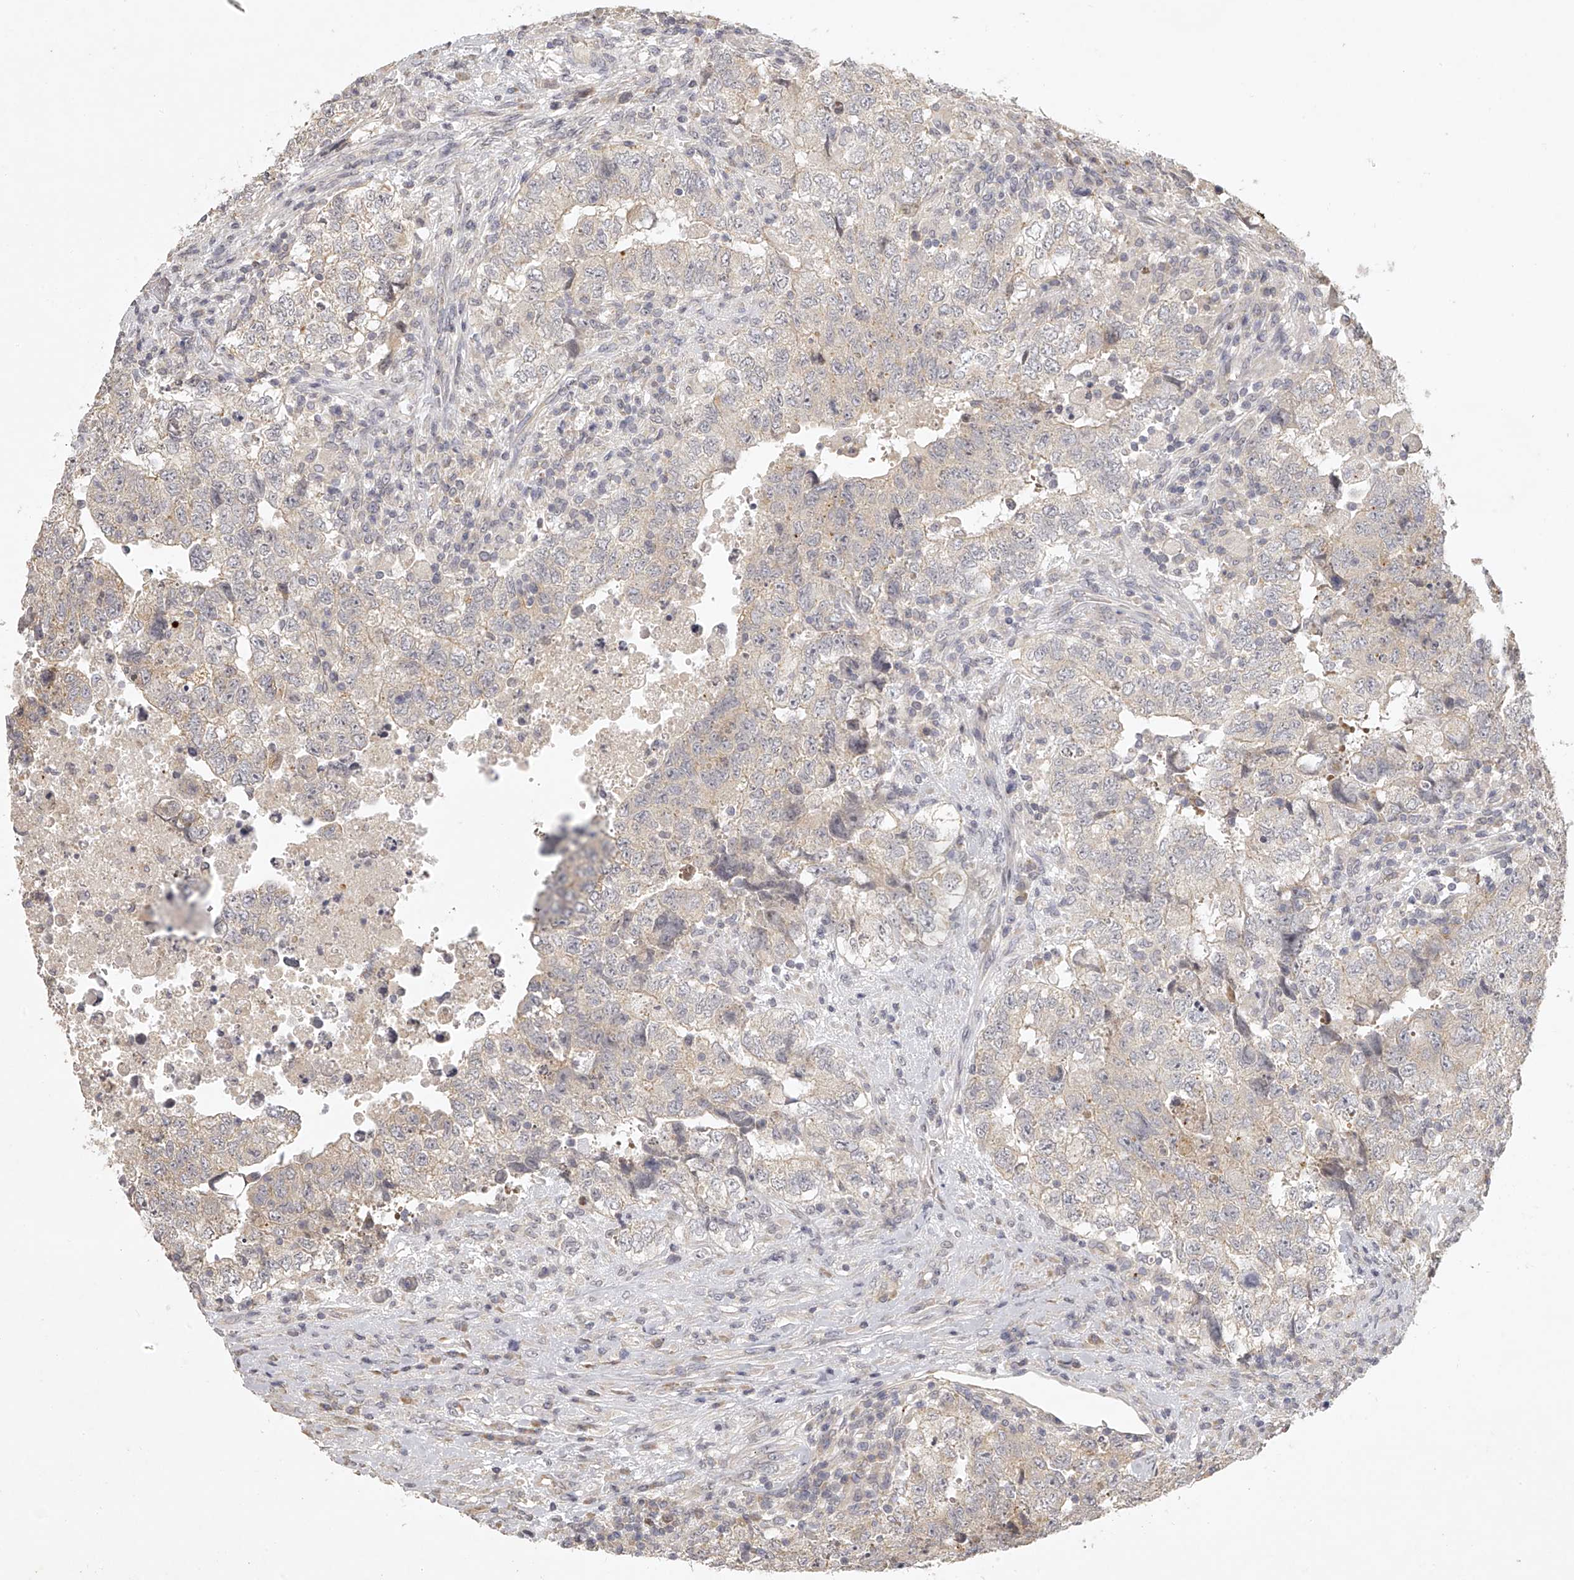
{"staining": {"intensity": "moderate", "quantity": "25%-75%", "location": "cytoplasmic/membranous"}, "tissue": "testis cancer", "cell_type": "Tumor cells", "image_type": "cancer", "snomed": [{"axis": "morphology", "description": "Carcinoma, Embryonal, NOS"}, {"axis": "topography", "description": "Testis"}], "caption": "Tumor cells show moderate cytoplasmic/membranous expression in about 25%-75% of cells in testis embryonal carcinoma. (Brightfield microscopy of DAB IHC at high magnification).", "gene": "DOCK9", "patient": {"sex": "male", "age": 37}}